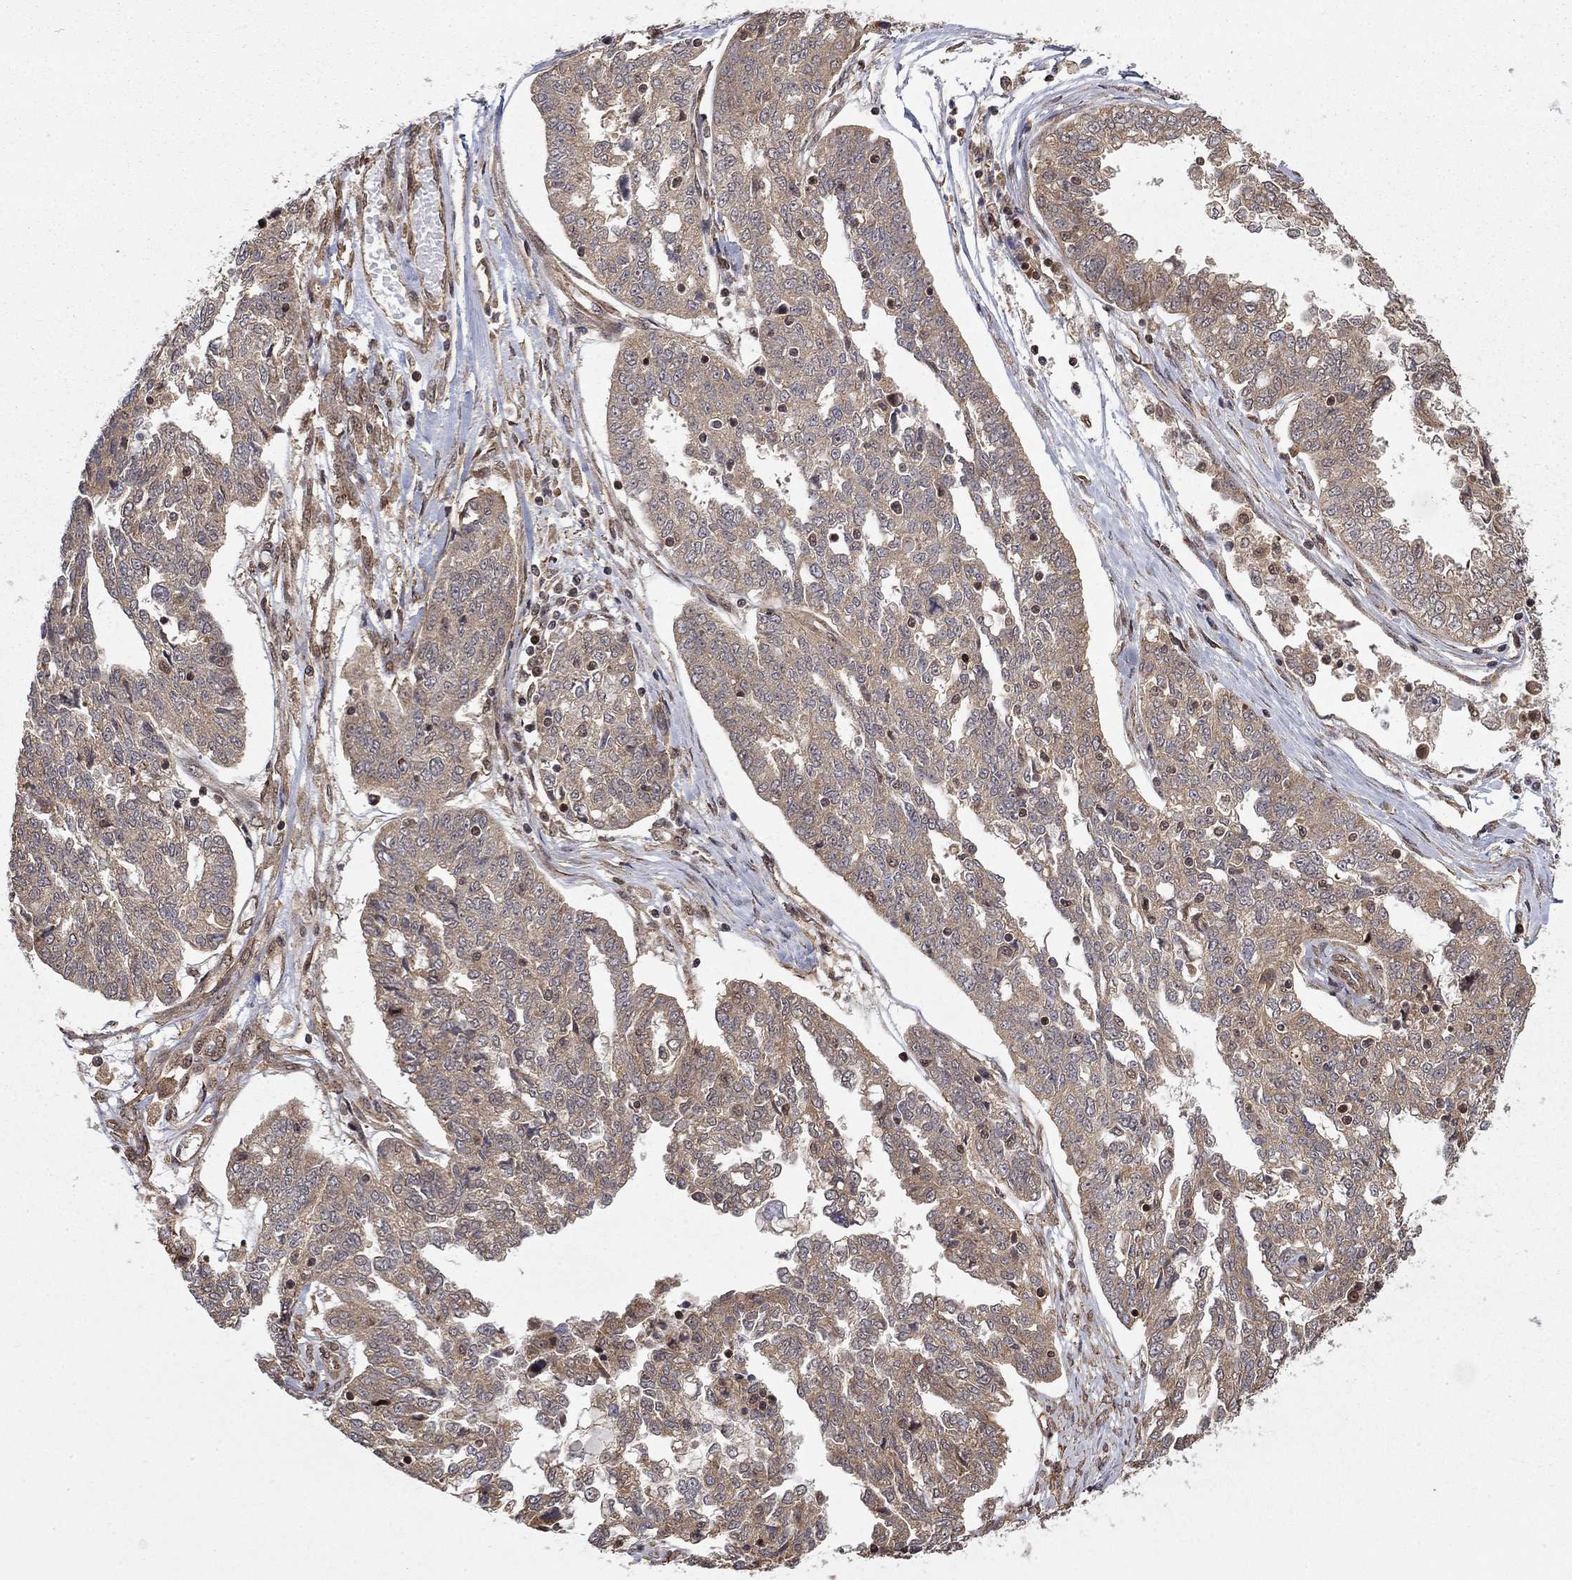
{"staining": {"intensity": "weak", "quantity": "25%-75%", "location": "cytoplasmic/membranous"}, "tissue": "ovarian cancer", "cell_type": "Tumor cells", "image_type": "cancer", "snomed": [{"axis": "morphology", "description": "Cystadenocarcinoma, serous, NOS"}, {"axis": "topography", "description": "Ovary"}], "caption": "Ovarian serous cystadenocarcinoma stained for a protein (brown) demonstrates weak cytoplasmic/membranous positive expression in about 25%-75% of tumor cells.", "gene": "TDP1", "patient": {"sex": "female", "age": 67}}